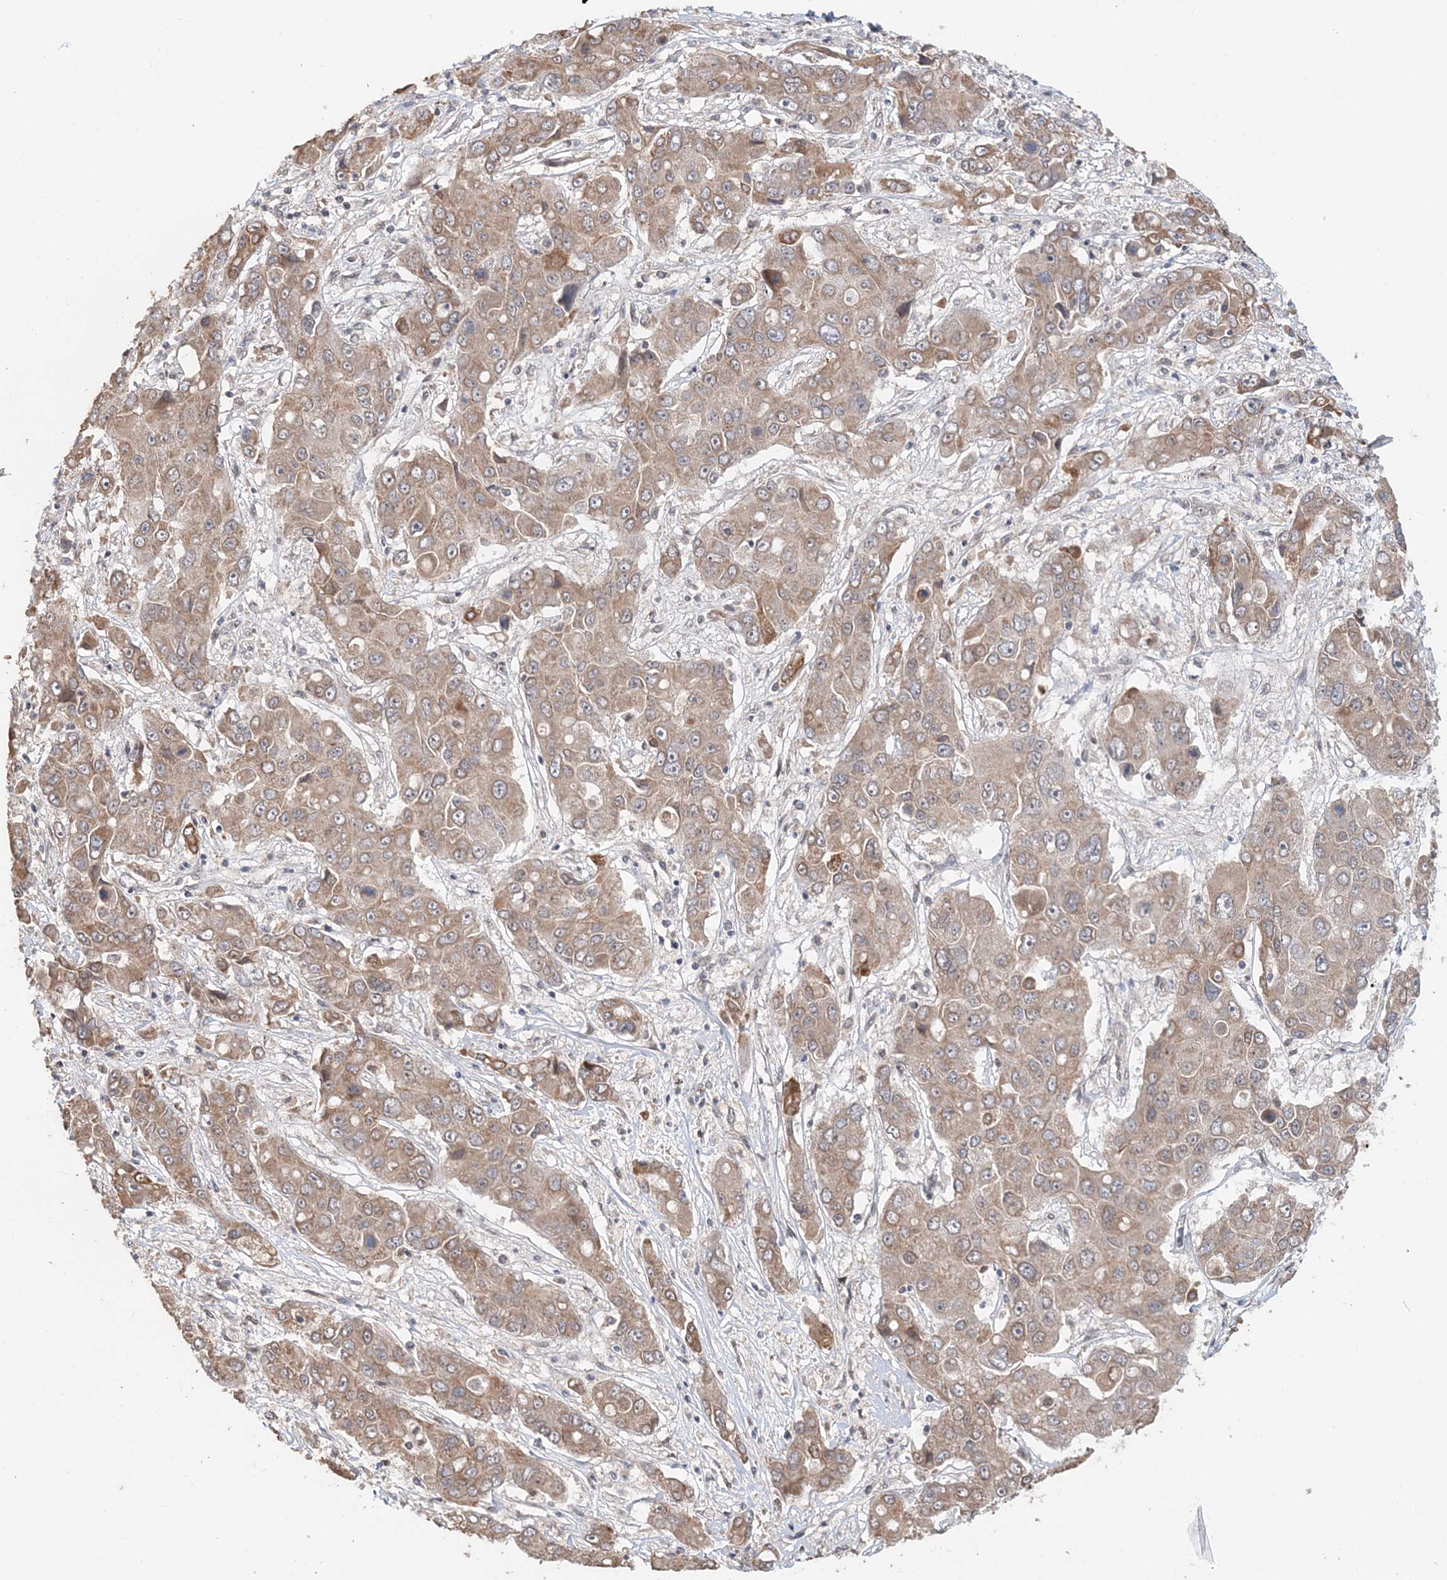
{"staining": {"intensity": "weak", "quantity": ">75%", "location": "cytoplasmic/membranous"}, "tissue": "liver cancer", "cell_type": "Tumor cells", "image_type": "cancer", "snomed": [{"axis": "morphology", "description": "Cholangiocarcinoma"}, {"axis": "topography", "description": "Liver"}], "caption": "Protein analysis of liver cholangiocarcinoma tissue reveals weak cytoplasmic/membranous expression in approximately >75% of tumor cells. Nuclei are stained in blue.", "gene": "FBXO38", "patient": {"sex": "male", "age": 67}}